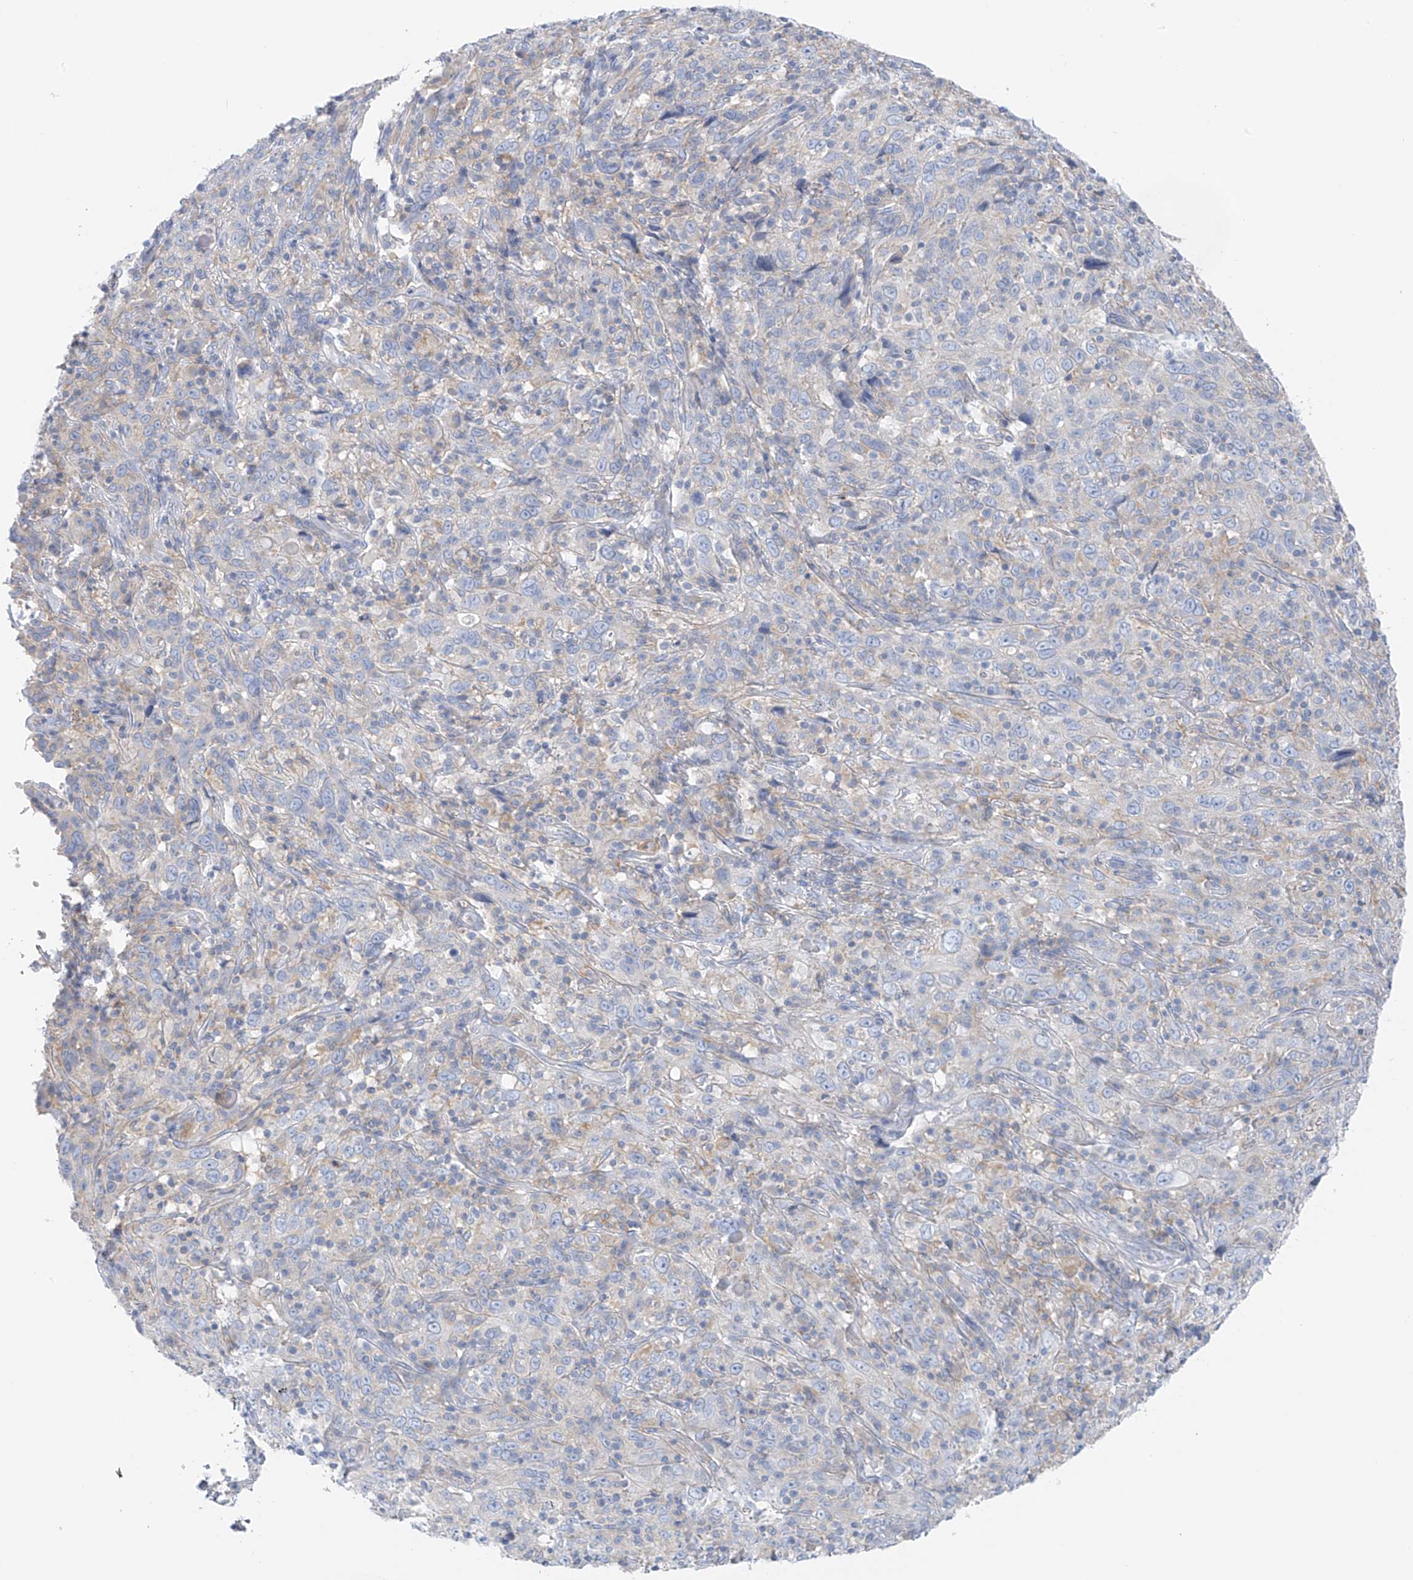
{"staining": {"intensity": "negative", "quantity": "none", "location": "none"}, "tissue": "cervical cancer", "cell_type": "Tumor cells", "image_type": "cancer", "snomed": [{"axis": "morphology", "description": "Squamous cell carcinoma, NOS"}, {"axis": "topography", "description": "Cervix"}], "caption": "DAB (3,3'-diaminobenzidine) immunohistochemical staining of human cervical cancer reveals no significant staining in tumor cells. Nuclei are stained in blue.", "gene": "POMGNT2", "patient": {"sex": "female", "age": 46}}